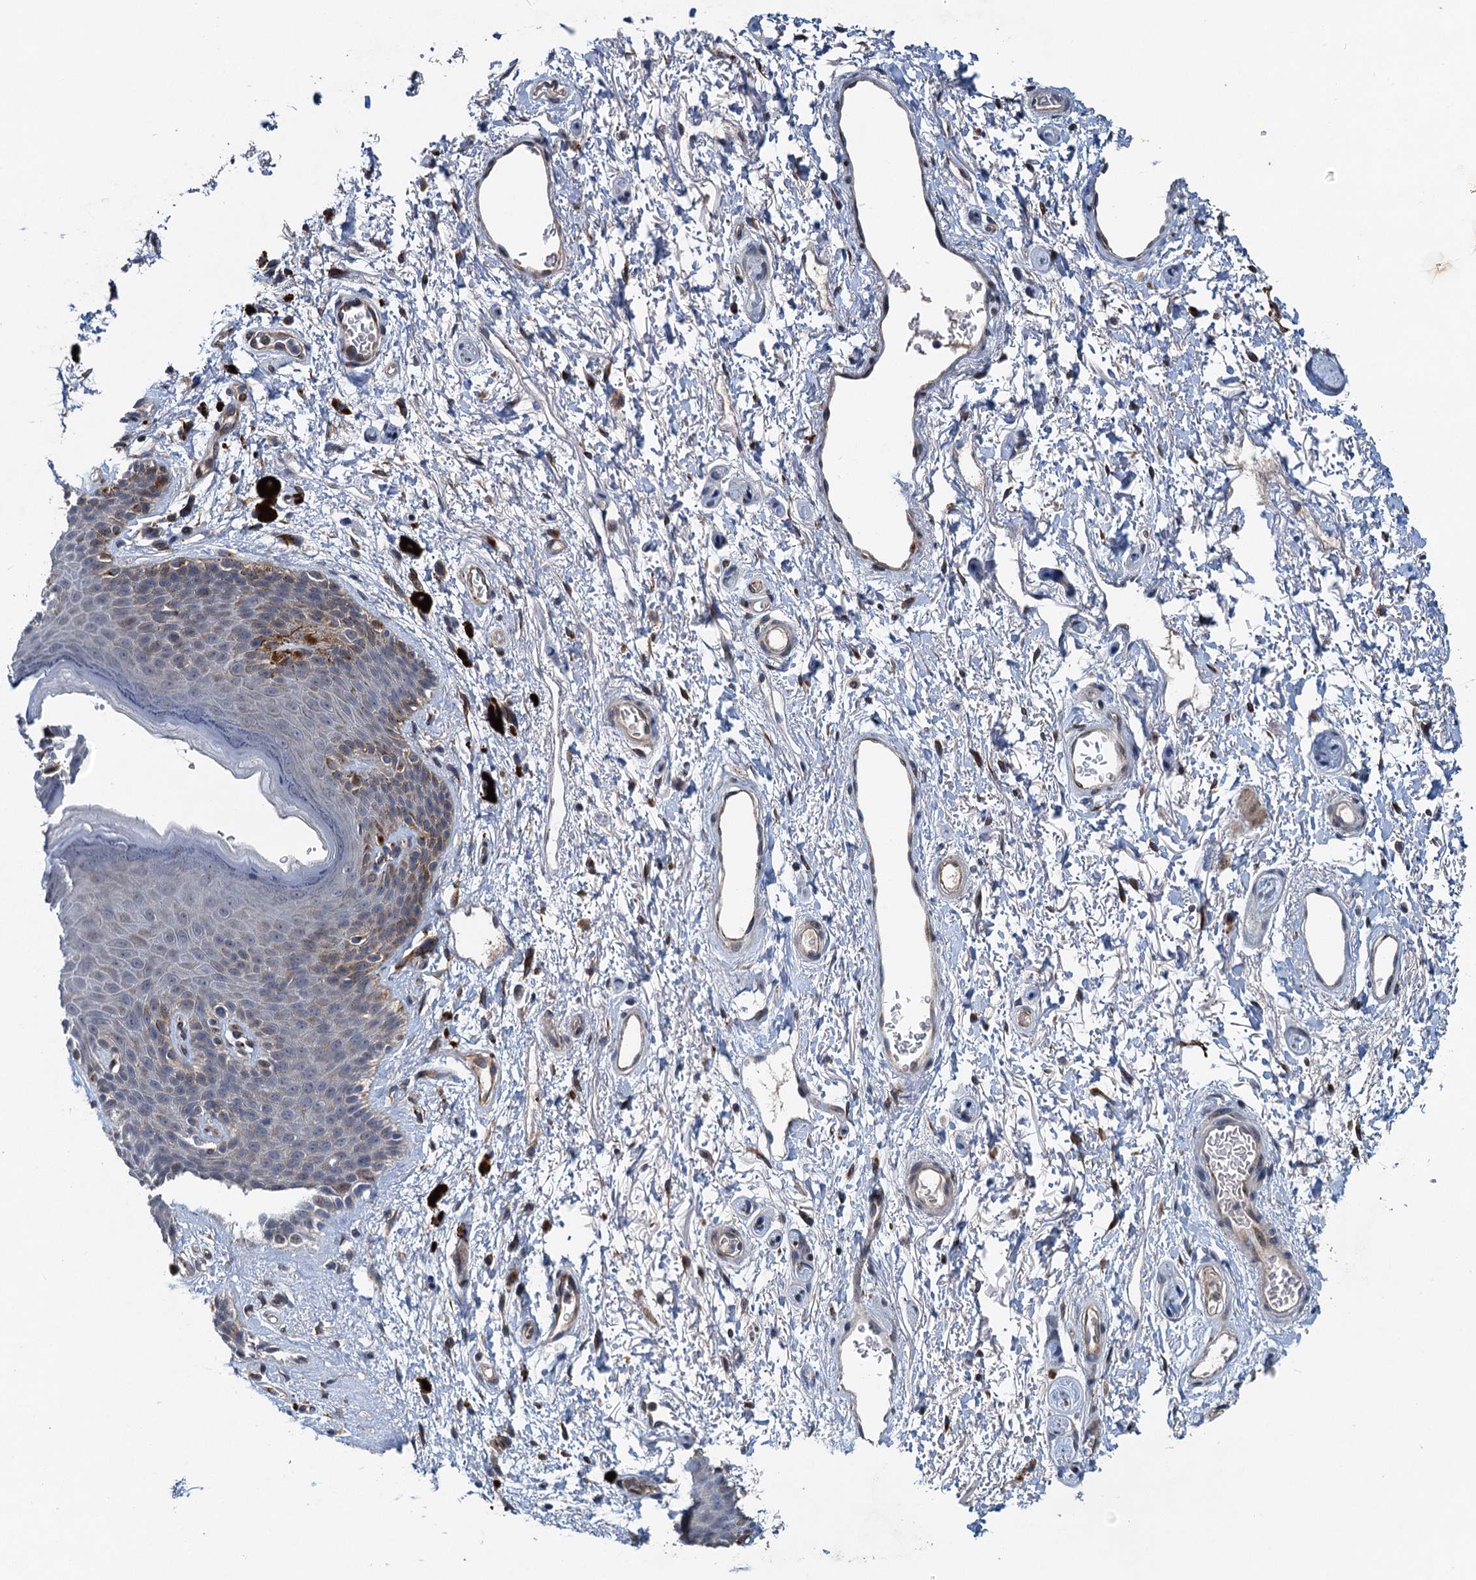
{"staining": {"intensity": "negative", "quantity": "none", "location": "none"}, "tissue": "skin", "cell_type": "Epidermal cells", "image_type": "normal", "snomed": [{"axis": "morphology", "description": "Normal tissue, NOS"}, {"axis": "topography", "description": "Anal"}], "caption": "Immunohistochemical staining of unremarkable skin displays no significant positivity in epidermal cells.", "gene": "NBEA", "patient": {"sex": "female", "age": 46}}